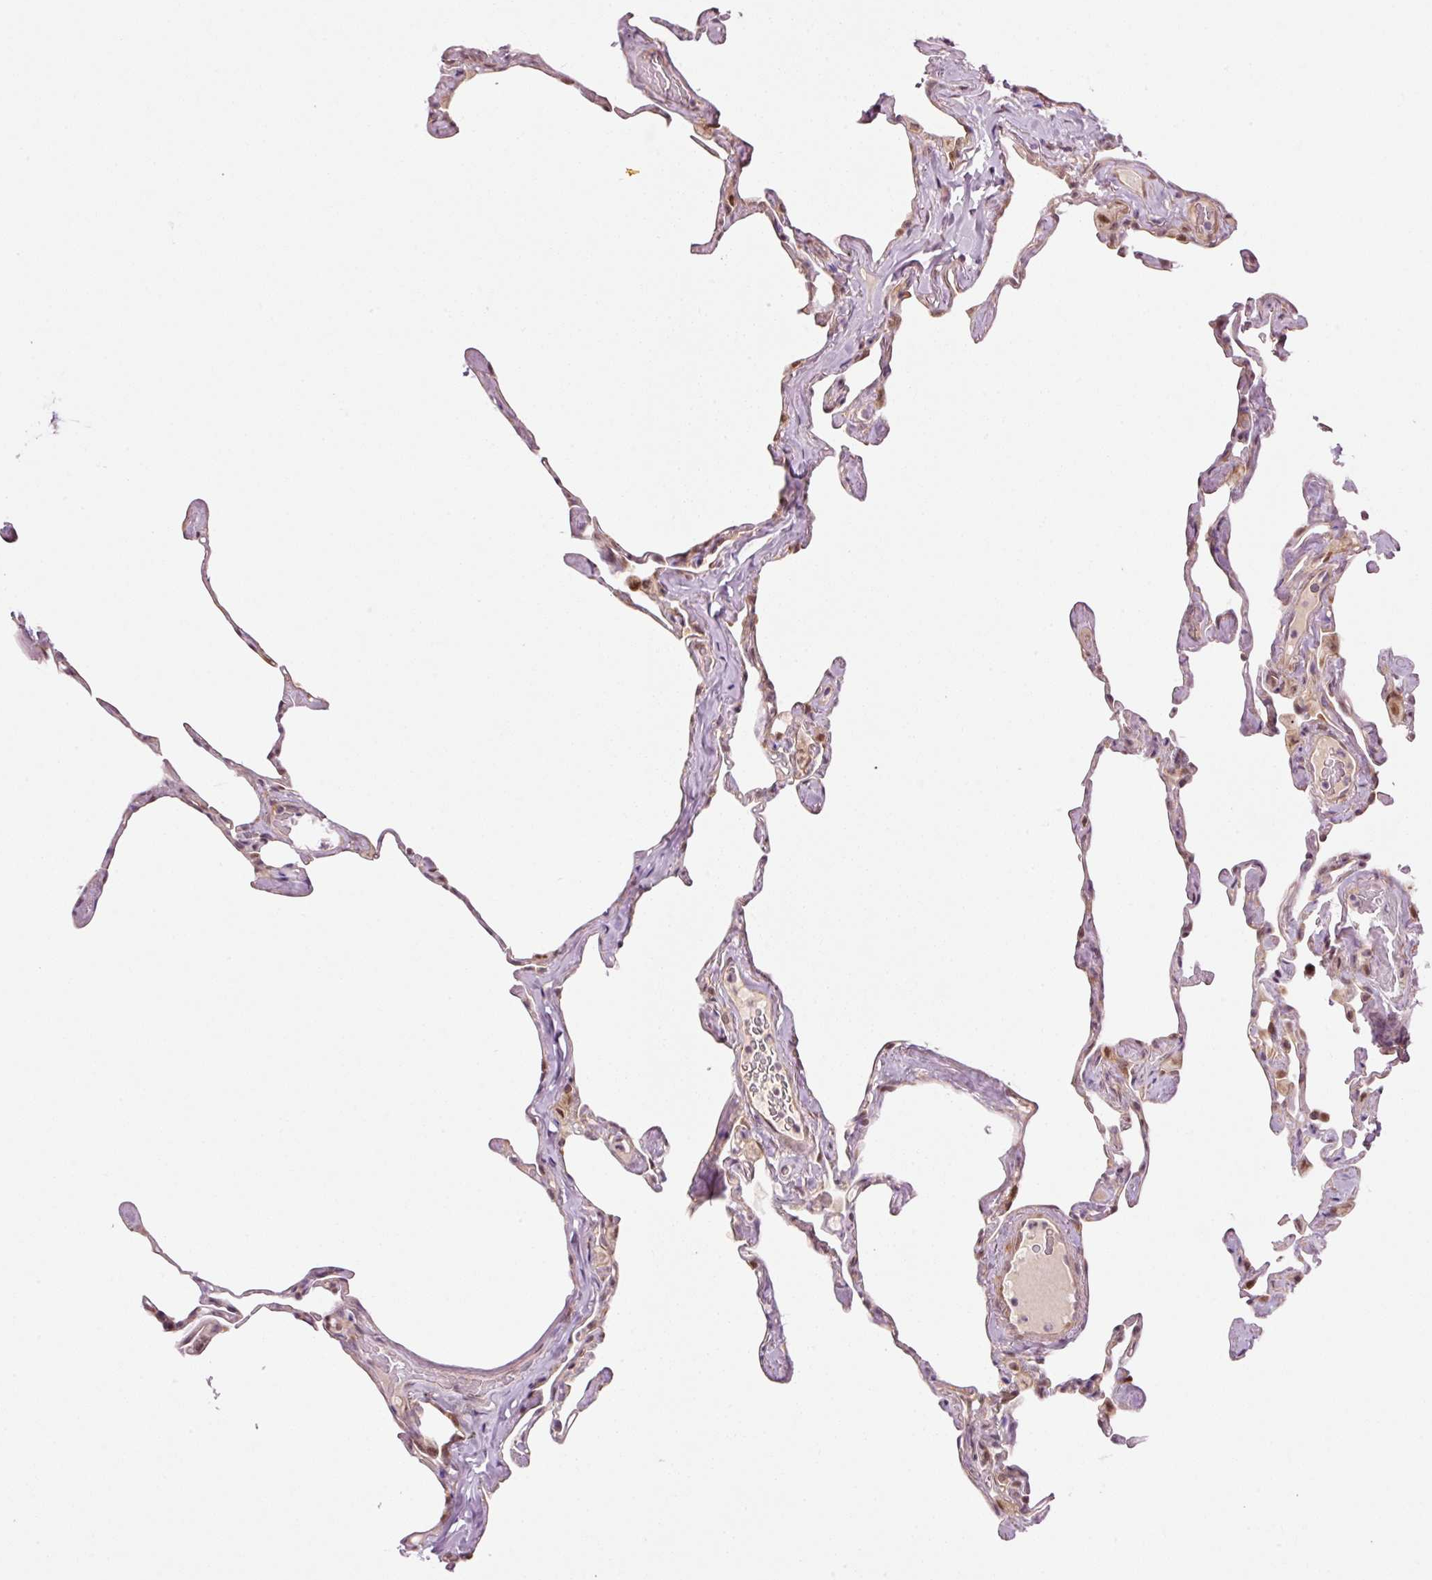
{"staining": {"intensity": "moderate", "quantity": "25%-75%", "location": "nuclear"}, "tissue": "lung", "cell_type": "Alveolar cells", "image_type": "normal", "snomed": [{"axis": "morphology", "description": "Normal tissue, NOS"}, {"axis": "topography", "description": "Lung"}], "caption": "Immunohistochemical staining of unremarkable human lung reveals medium levels of moderate nuclear staining in about 25%-75% of alveolar cells.", "gene": "ANKRD20A1", "patient": {"sex": "male", "age": 65}}